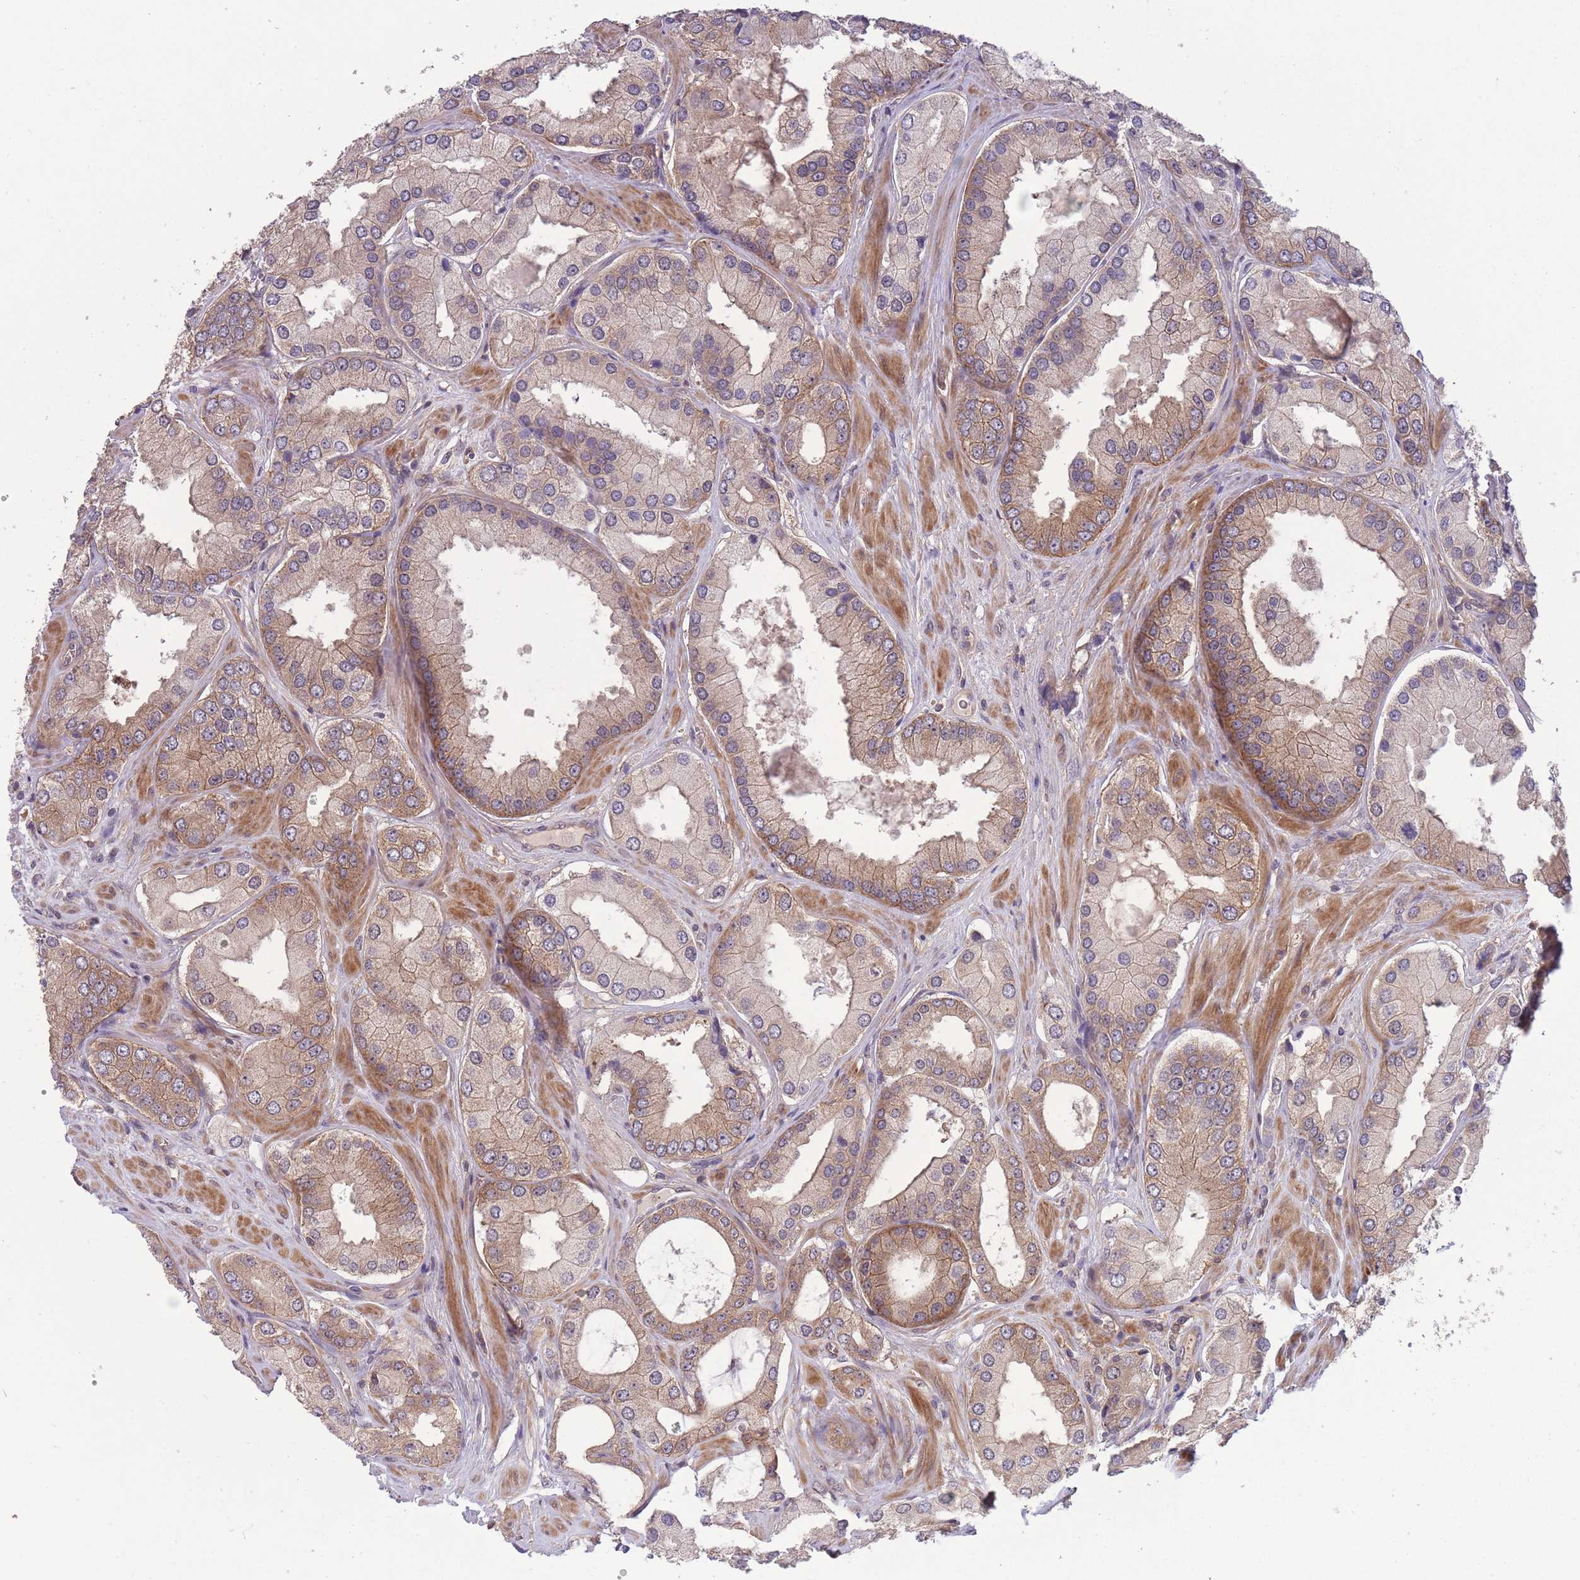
{"staining": {"intensity": "weak", "quantity": ">75%", "location": "cytoplasmic/membranous"}, "tissue": "prostate cancer", "cell_type": "Tumor cells", "image_type": "cancer", "snomed": [{"axis": "morphology", "description": "Adenocarcinoma, Low grade"}, {"axis": "topography", "description": "Prostate"}], "caption": "Tumor cells show low levels of weak cytoplasmic/membranous positivity in about >75% of cells in human prostate cancer (low-grade adenocarcinoma).", "gene": "PFDN6", "patient": {"sex": "male", "age": 42}}